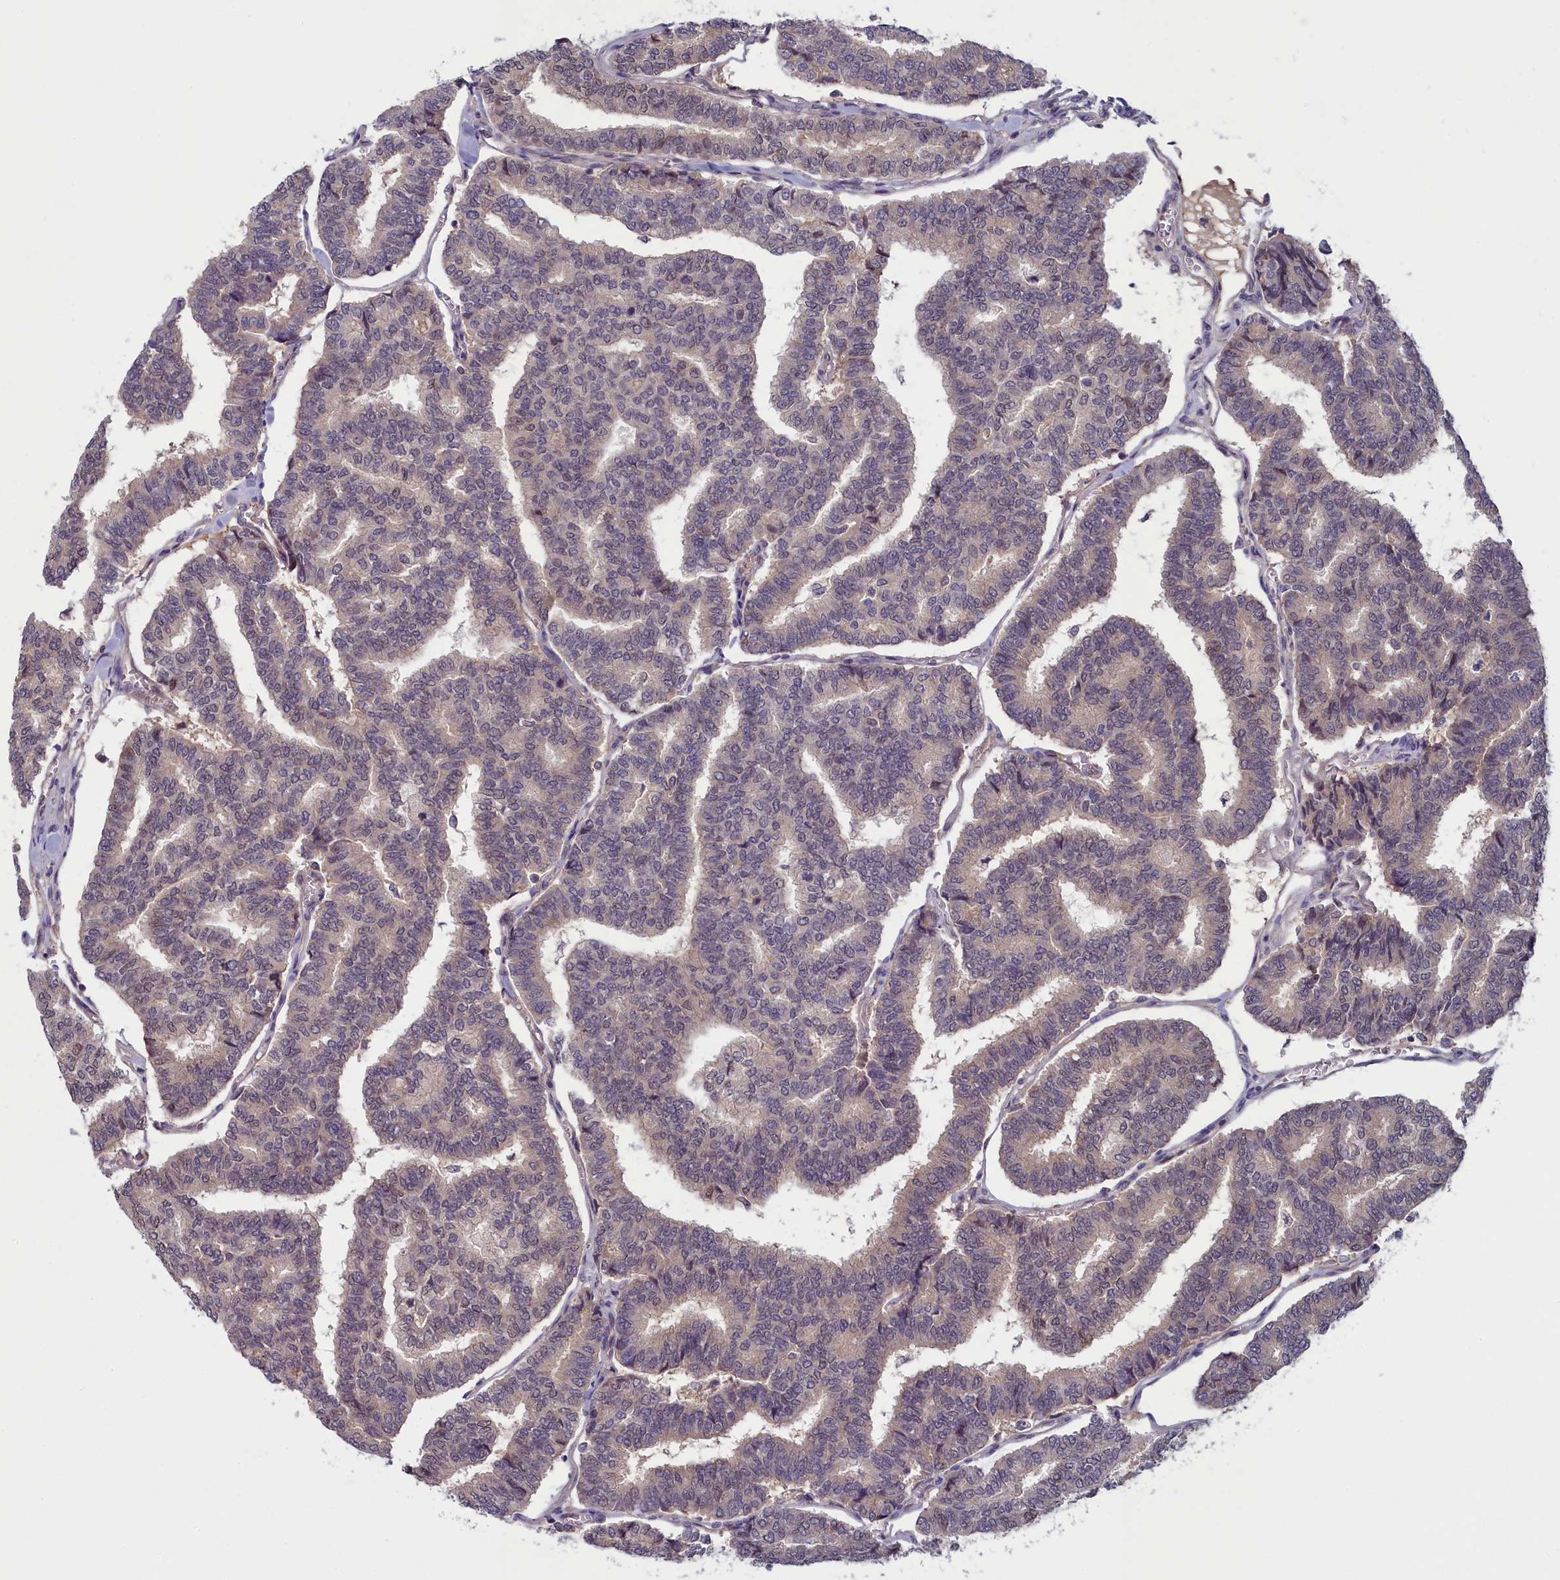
{"staining": {"intensity": "weak", "quantity": ">75%", "location": "cytoplasmic/membranous"}, "tissue": "thyroid cancer", "cell_type": "Tumor cells", "image_type": "cancer", "snomed": [{"axis": "morphology", "description": "Papillary adenocarcinoma, NOS"}, {"axis": "topography", "description": "Thyroid gland"}], "caption": "Protein staining demonstrates weak cytoplasmic/membranous expression in about >75% of tumor cells in thyroid cancer.", "gene": "NUBP1", "patient": {"sex": "female", "age": 35}}